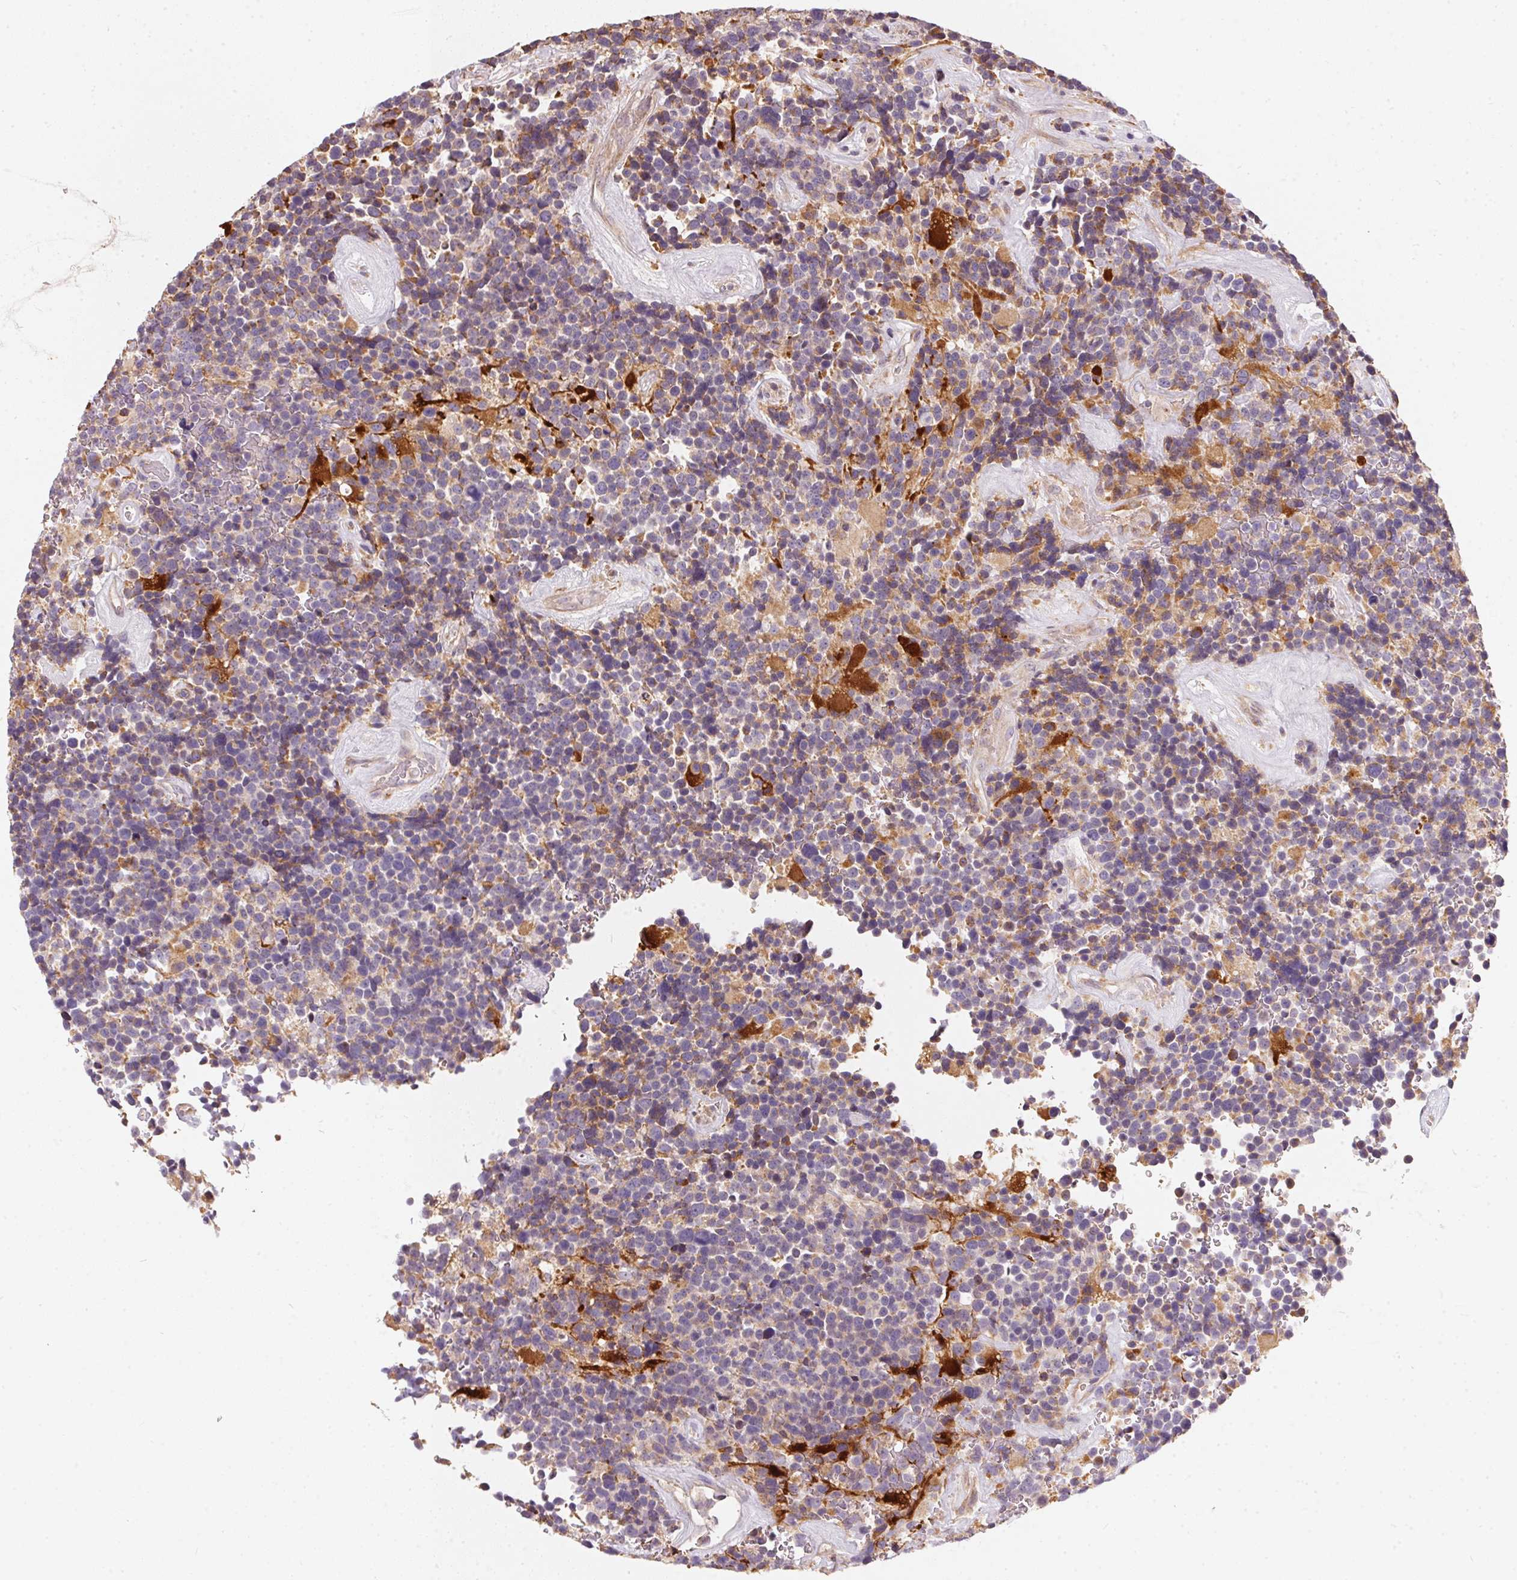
{"staining": {"intensity": "negative", "quantity": "none", "location": "none"}, "tissue": "glioma", "cell_type": "Tumor cells", "image_type": "cancer", "snomed": [{"axis": "morphology", "description": "Glioma, malignant, High grade"}, {"axis": "topography", "description": "Brain"}], "caption": "Tumor cells are negative for protein expression in human glioma.", "gene": "VWA5B2", "patient": {"sex": "male", "age": 33}}